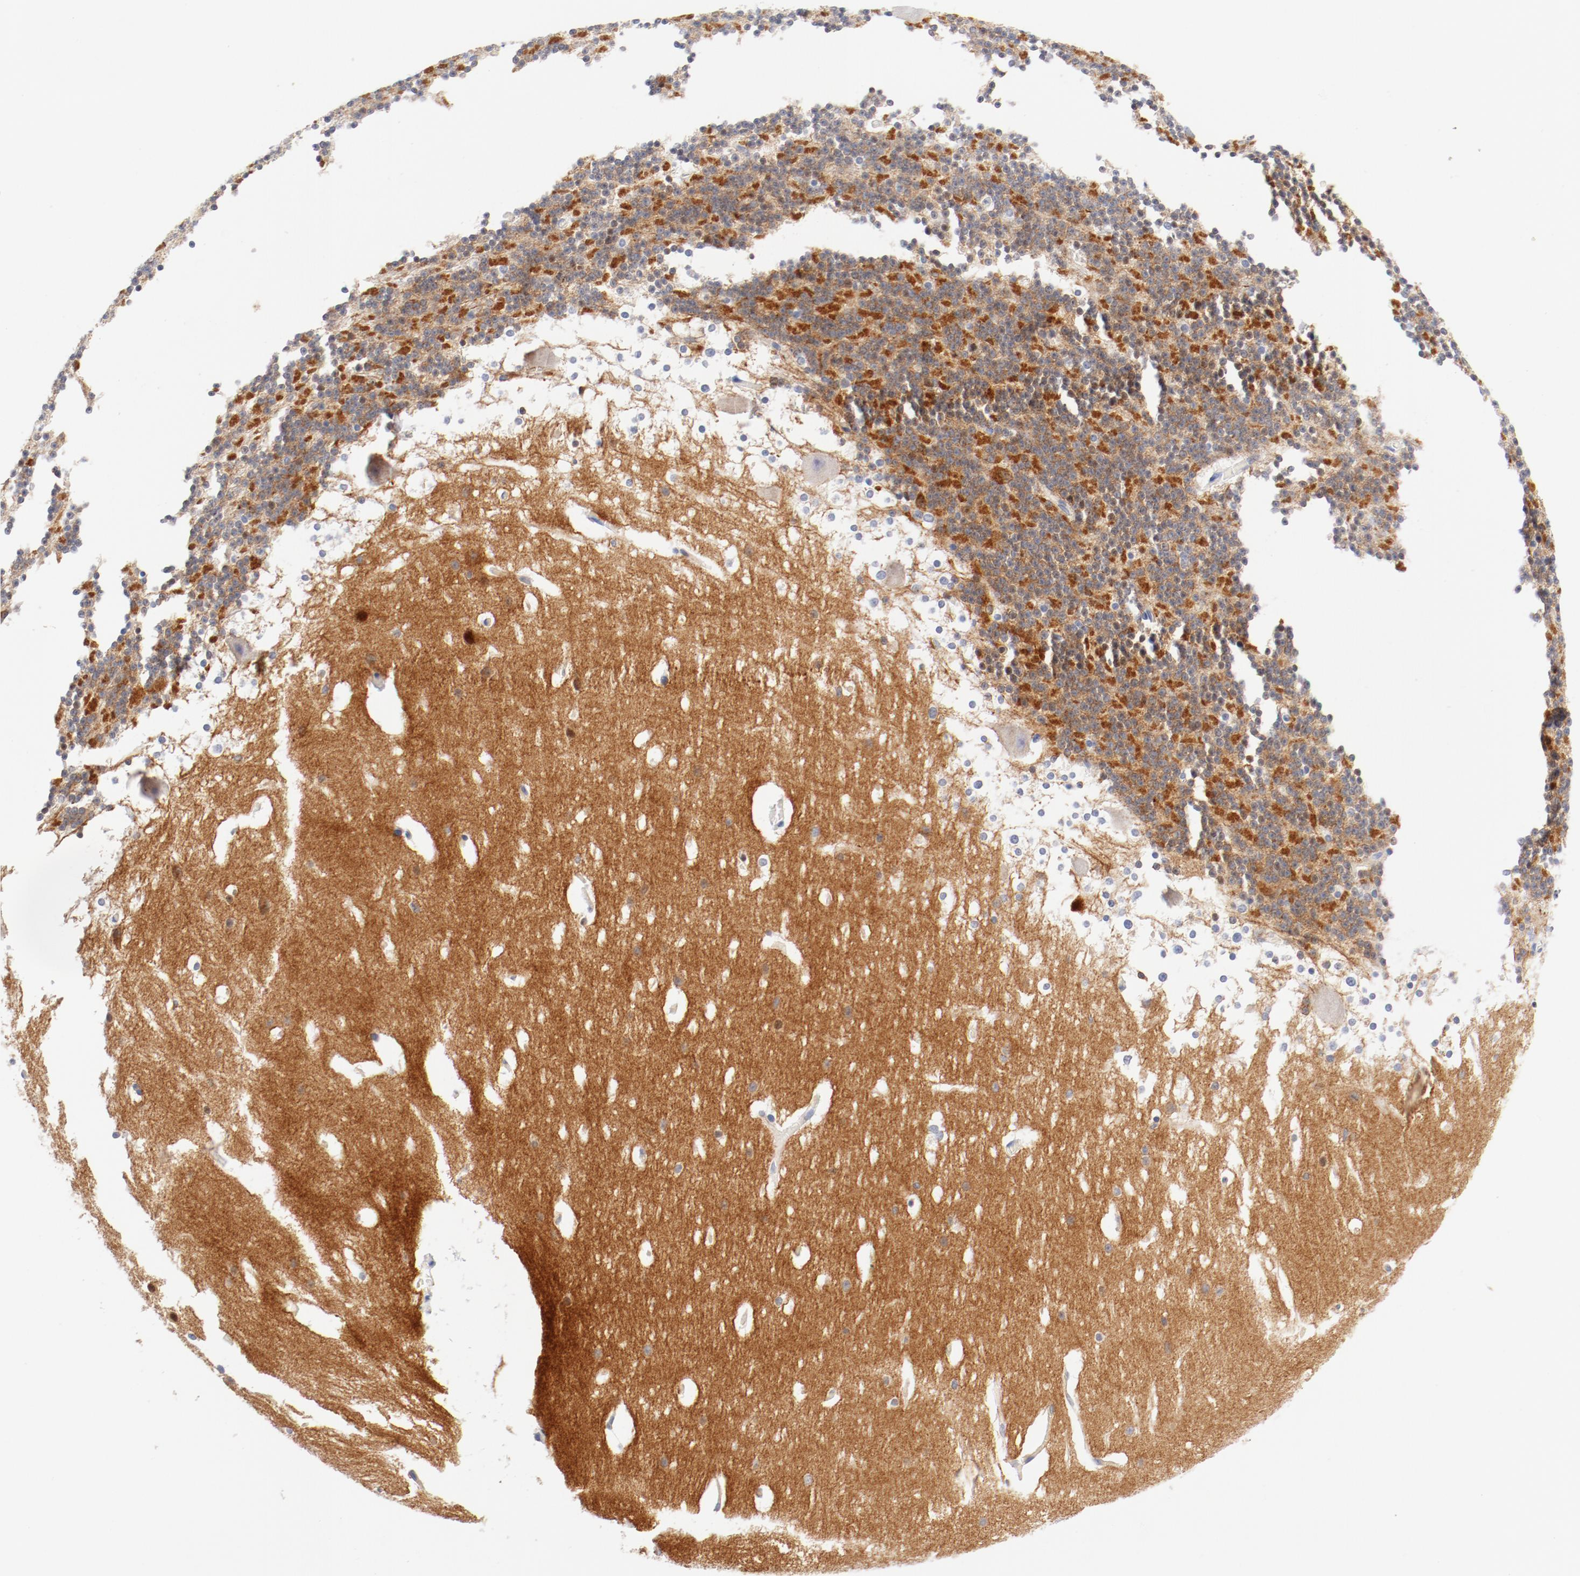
{"staining": {"intensity": "moderate", "quantity": "25%-75%", "location": "cytoplasmic/membranous"}, "tissue": "cerebellum", "cell_type": "Cells in granular layer", "image_type": "normal", "snomed": [{"axis": "morphology", "description": "Normal tissue, NOS"}, {"axis": "topography", "description": "Cerebellum"}], "caption": "Cells in granular layer display medium levels of moderate cytoplasmic/membranous expression in approximately 25%-75% of cells in unremarkable human cerebellum. The staining was performed using DAB, with brown indicating positive protein expression. Nuclei are stained blue with hematoxylin.", "gene": "HOMER1", "patient": {"sex": "female", "age": 19}}